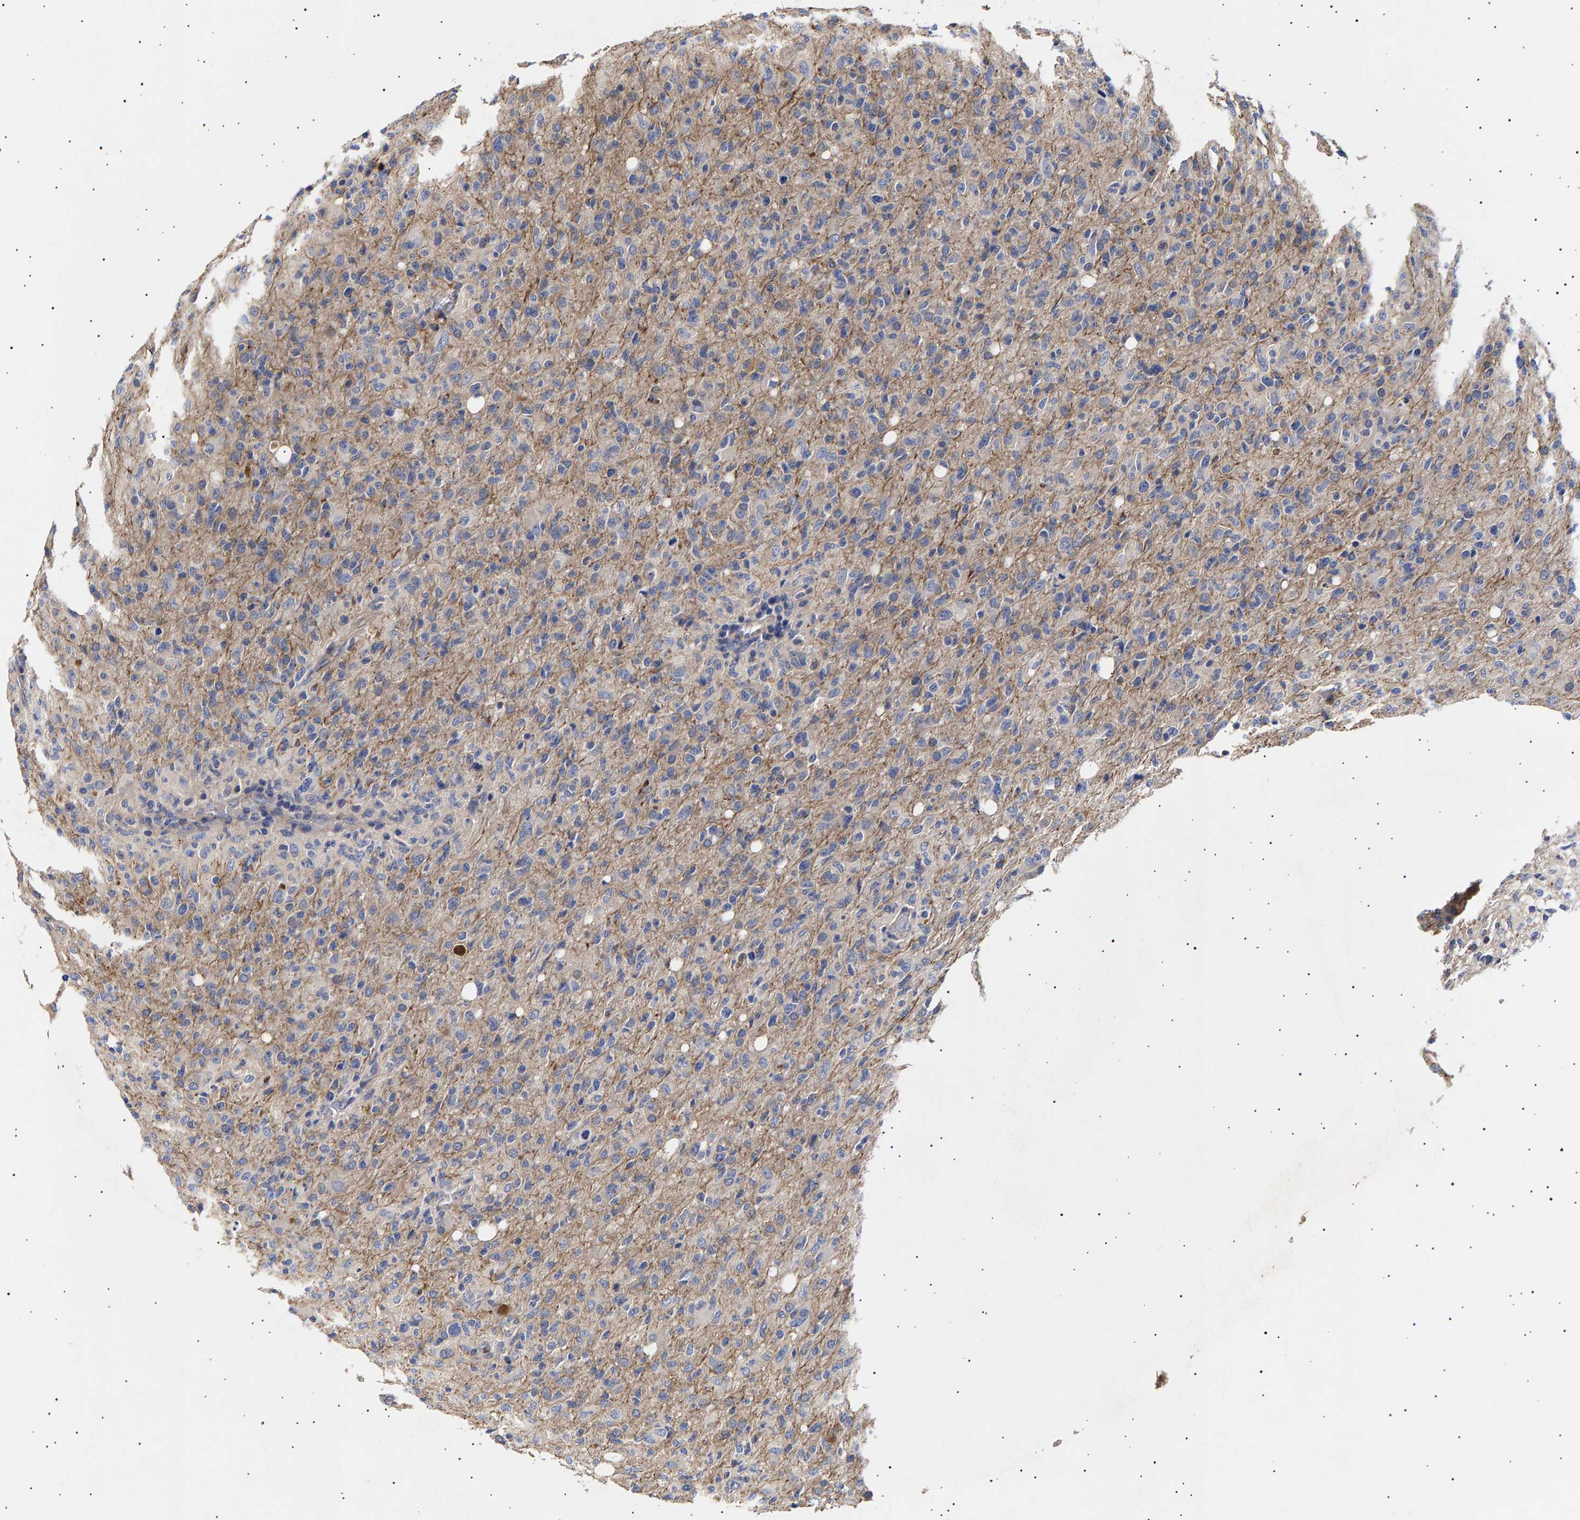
{"staining": {"intensity": "negative", "quantity": "none", "location": "none"}, "tissue": "glioma", "cell_type": "Tumor cells", "image_type": "cancer", "snomed": [{"axis": "morphology", "description": "Glioma, malignant, High grade"}, {"axis": "topography", "description": "Brain"}], "caption": "This is an immunohistochemistry photomicrograph of human glioma. There is no positivity in tumor cells.", "gene": "ANKRD40", "patient": {"sex": "female", "age": 57}}